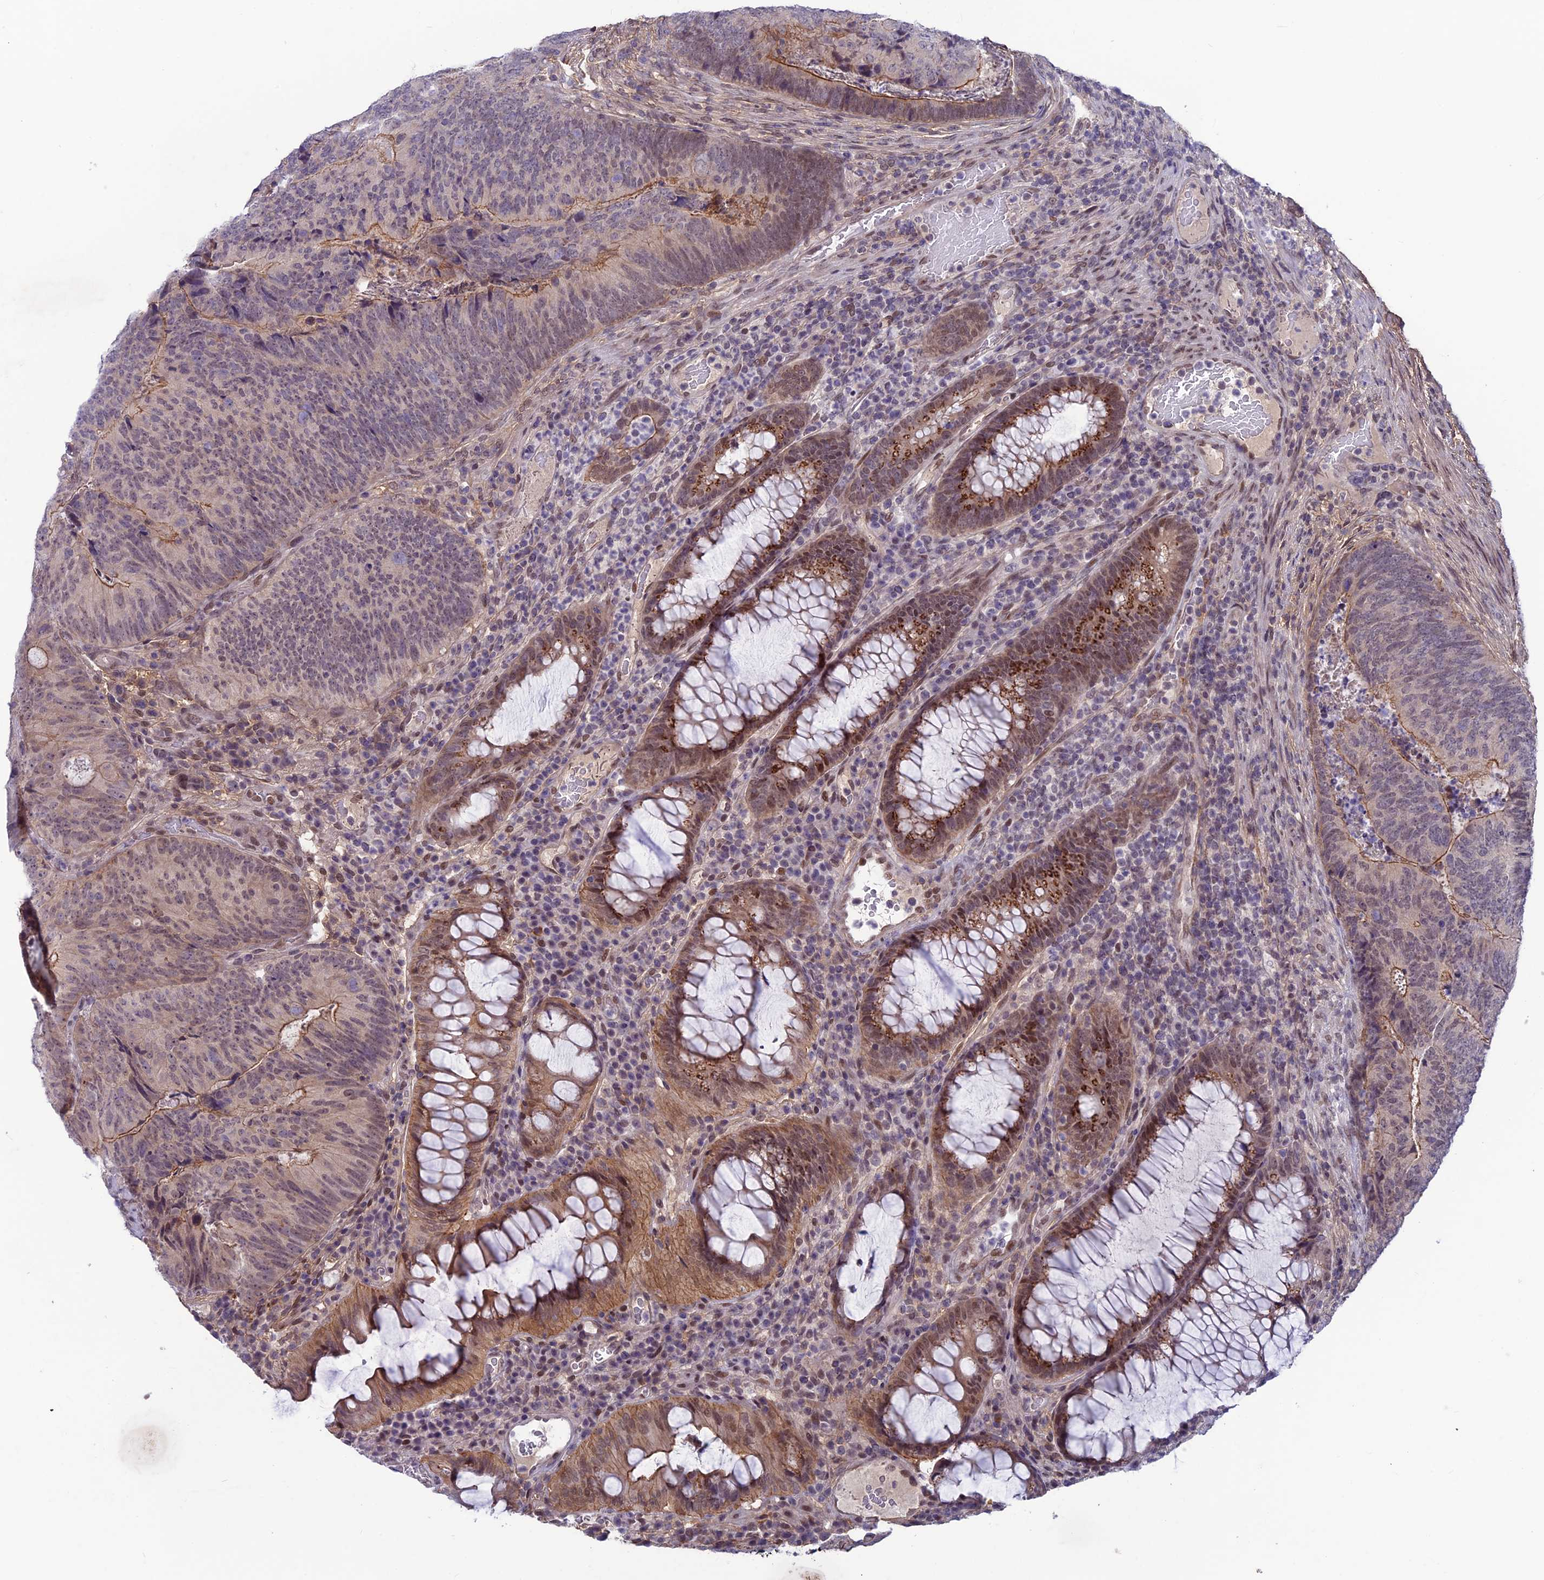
{"staining": {"intensity": "moderate", "quantity": "<25%", "location": "cytoplasmic/membranous"}, "tissue": "colorectal cancer", "cell_type": "Tumor cells", "image_type": "cancer", "snomed": [{"axis": "morphology", "description": "Adenocarcinoma, NOS"}, {"axis": "topography", "description": "Colon"}], "caption": "Immunohistochemistry (IHC) (DAB) staining of colorectal cancer (adenocarcinoma) demonstrates moderate cytoplasmic/membranous protein staining in about <25% of tumor cells. Ihc stains the protein in brown and the nuclei are stained blue.", "gene": "FKBPL", "patient": {"sex": "female", "age": 67}}